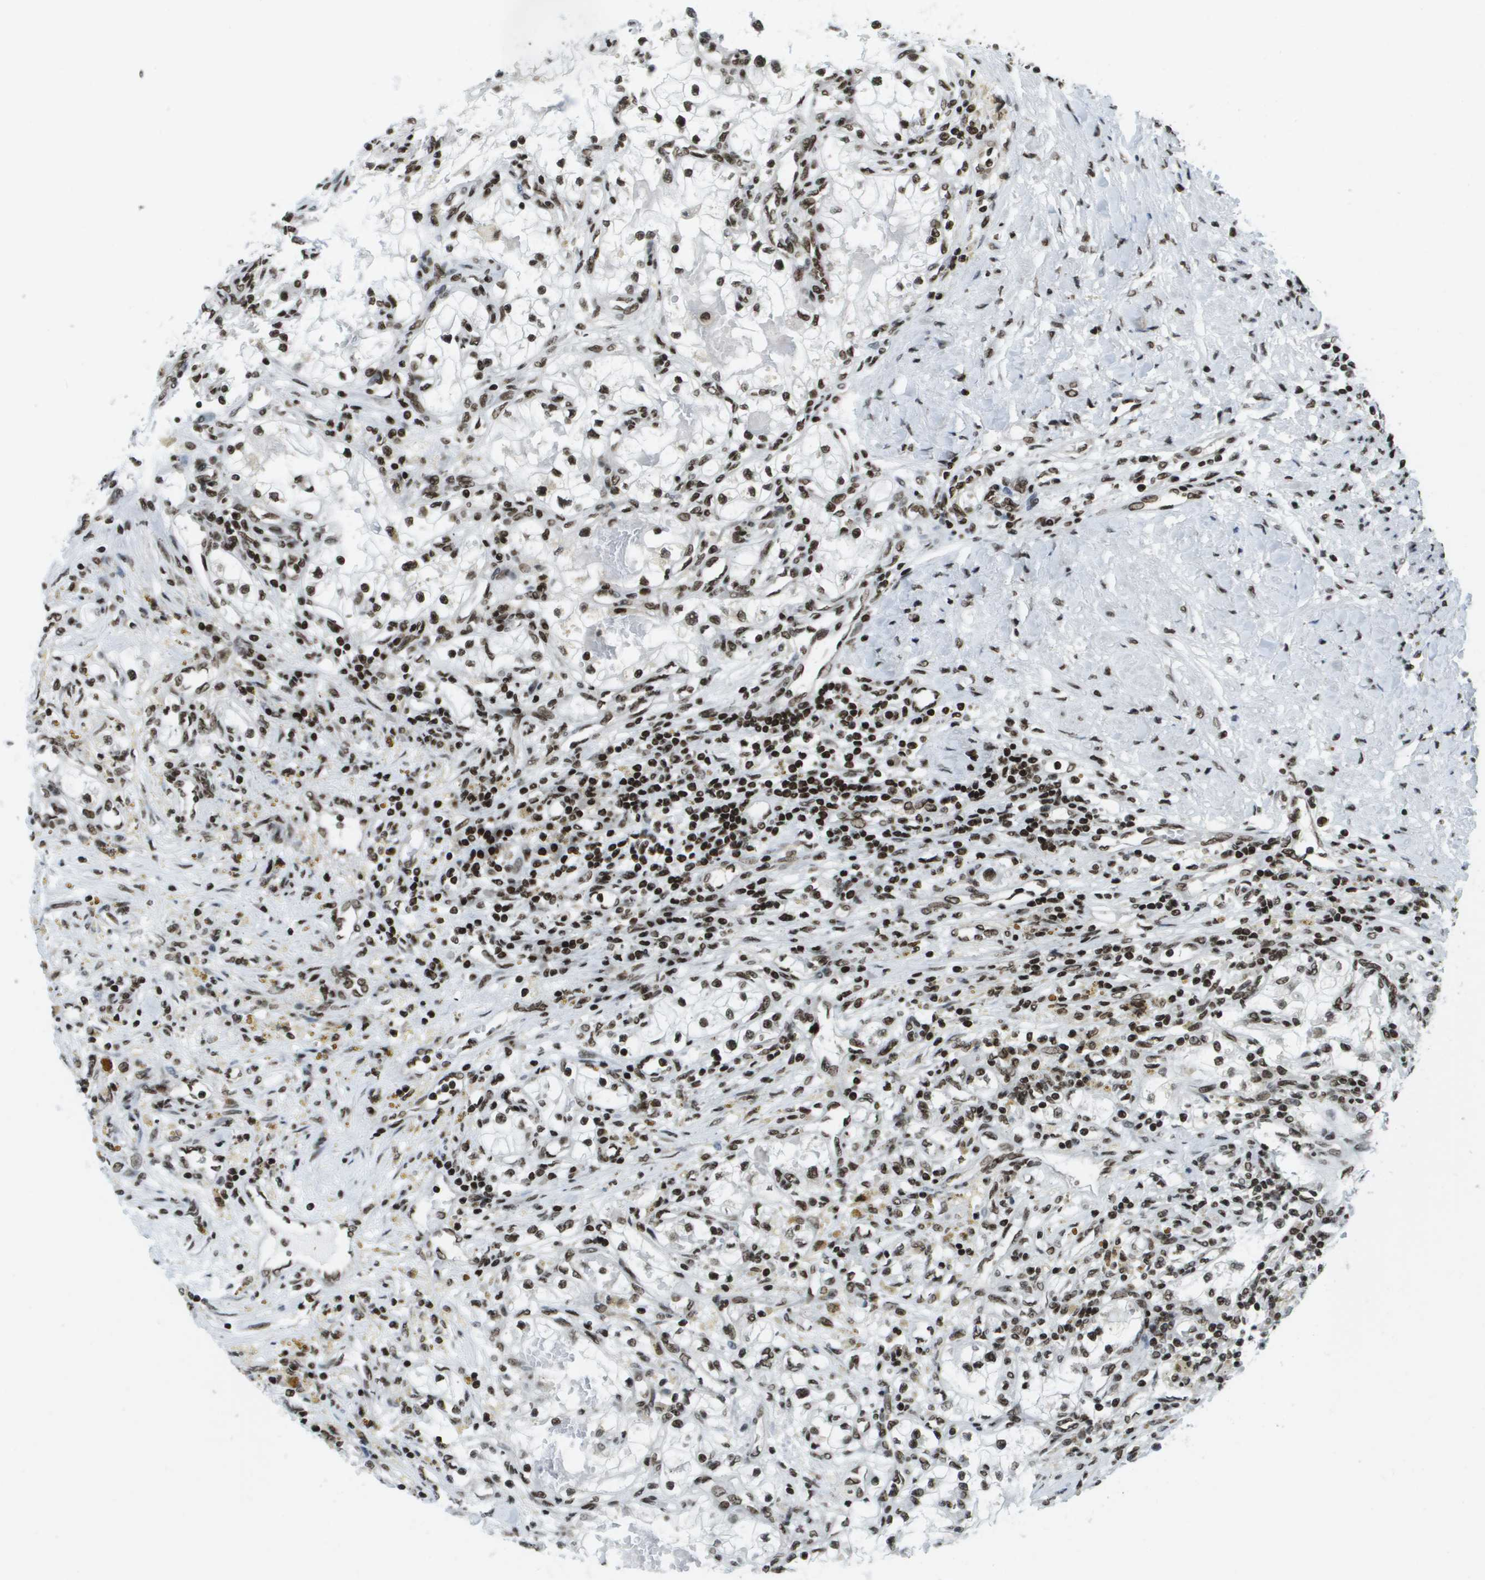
{"staining": {"intensity": "moderate", "quantity": ">75%", "location": "nuclear"}, "tissue": "renal cancer", "cell_type": "Tumor cells", "image_type": "cancer", "snomed": [{"axis": "morphology", "description": "Adenocarcinoma, NOS"}, {"axis": "topography", "description": "Kidney"}], "caption": "Protein positivity by immunohistochemistry (IHC) reveals moderate nuclear positivity in about >75% of tumor cells in renal cancer.", "gene": "GLYR1", "patient": {"sex": "male", "age": 68}}